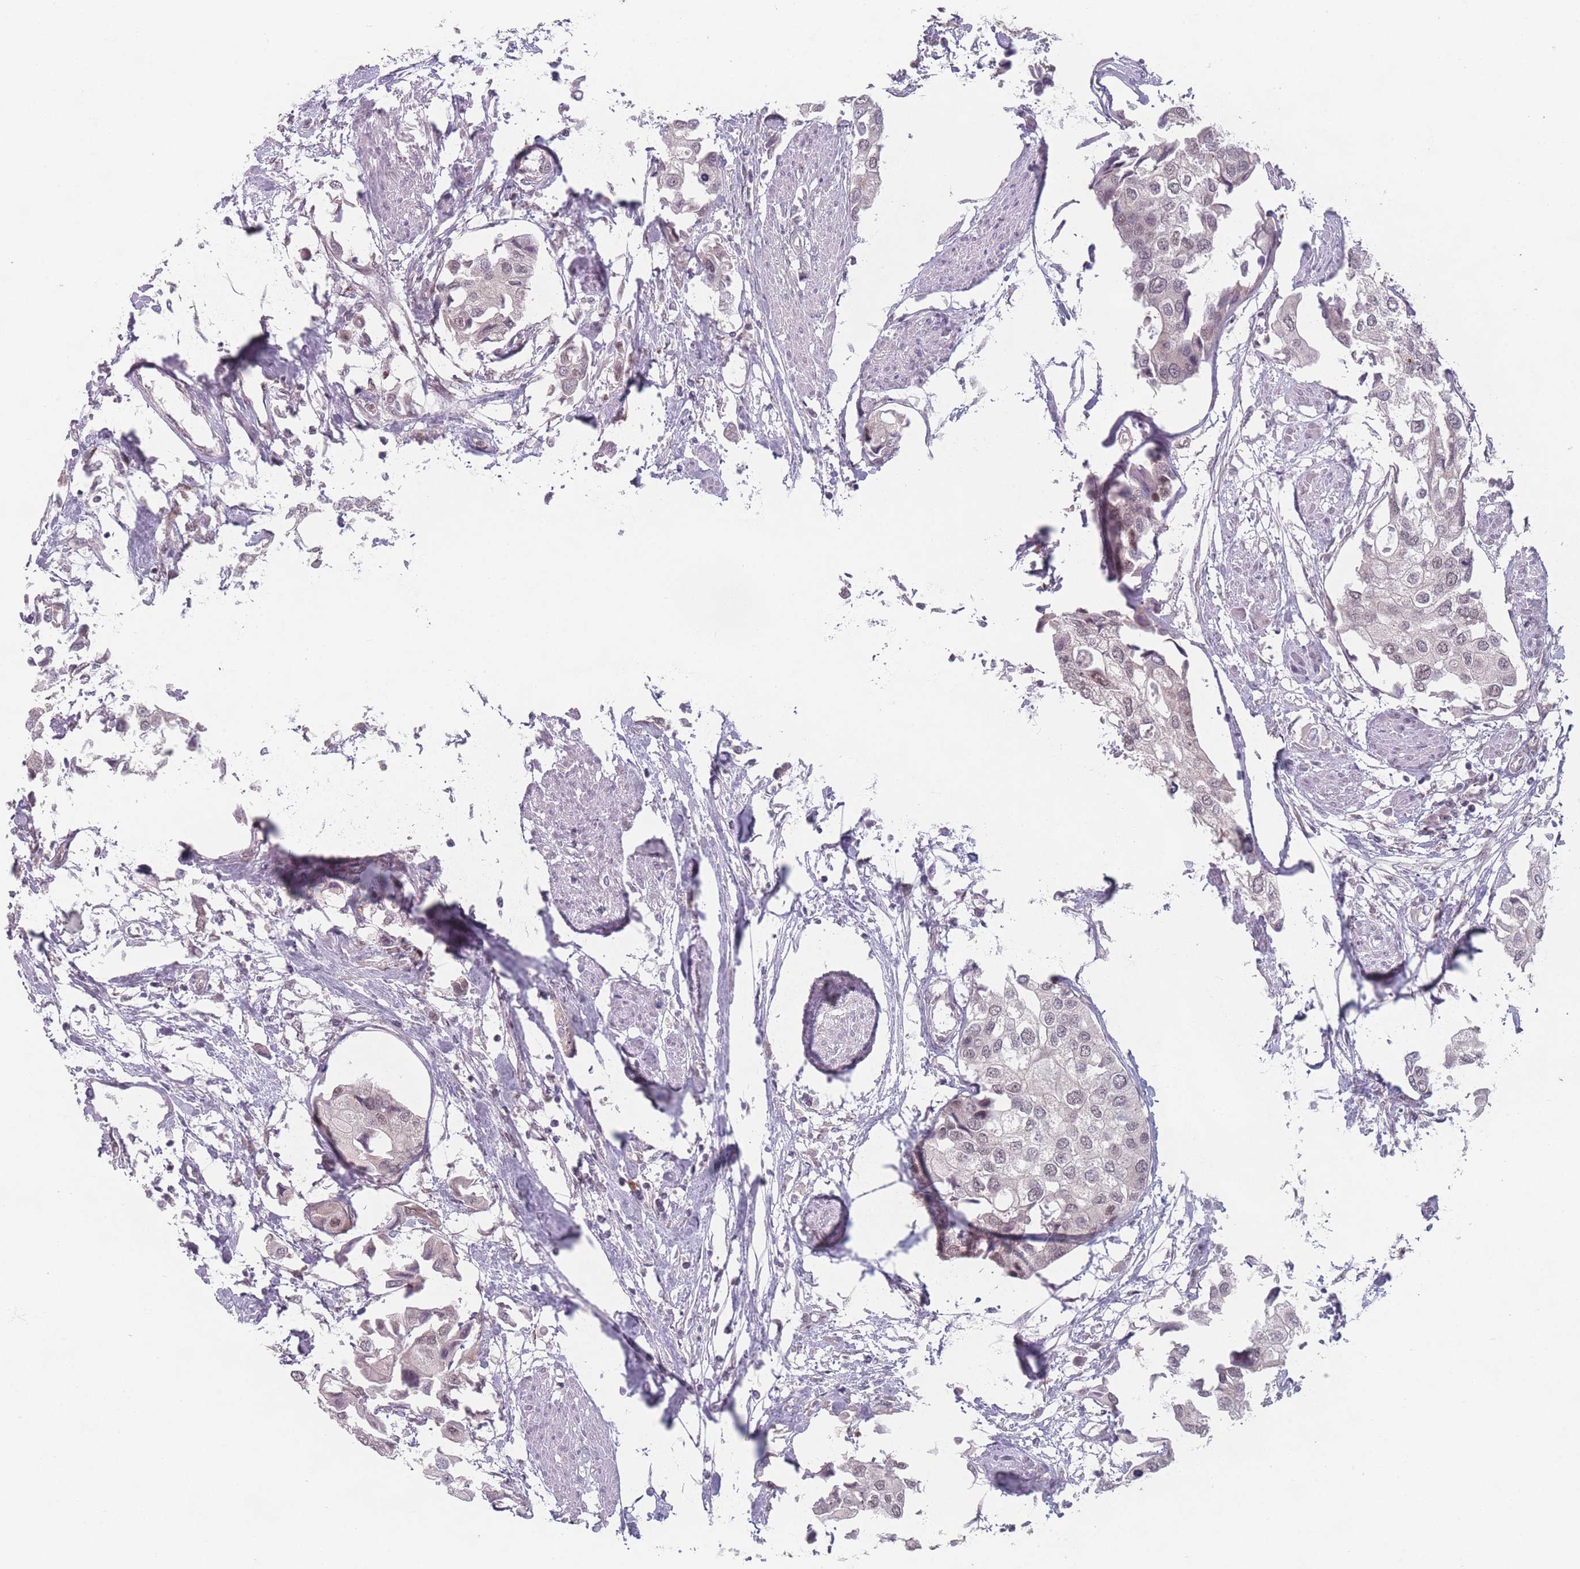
{"staining": {"intensity": "negative", "quantity": "none", "location": "none"}, "tissue": "urothelial cancer", "cell_type": "Tumor cells", "image_type": "cancer", "snomed": [{"axis": "morphology", "description": "Urothelial carcinoma, High grade"}, {"axis": "topography", "description": "Urinary bladder"}], "caption": "A micrograph of urothelial cancer stained for a protein demonstrates no brown staining in tumor cells.", "gene": "ZC3H14", "patient": {"sex": "male", "age": 64}}